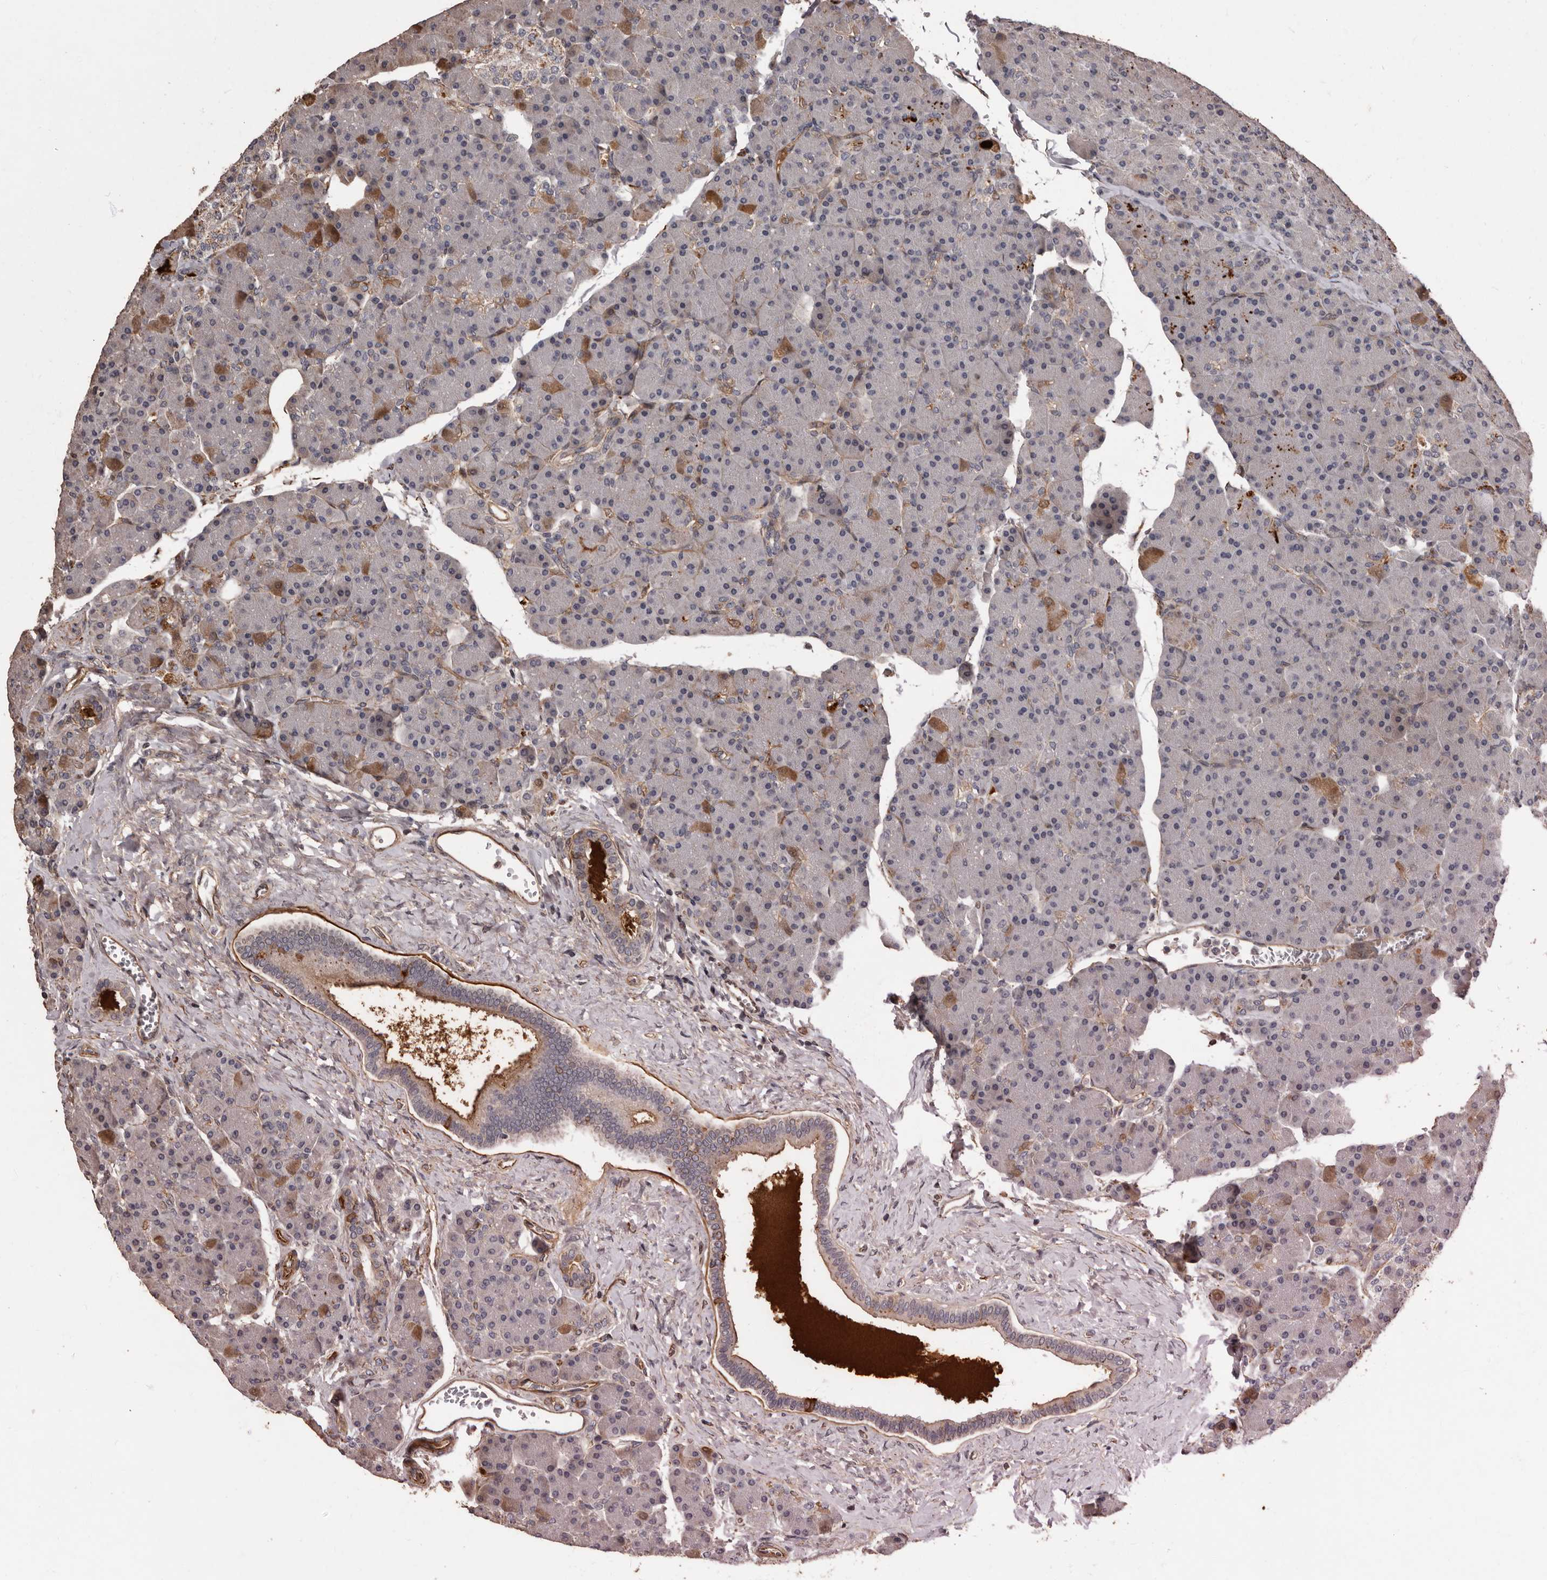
{"staining": {"intensity": "moderate", "quantity": "<25%", "location": "cytoplasmic/membranous"}, "tissue": "pancreas", "cell_type": "Exocrine glandular cells", "image_type": "normal", "snomed": [{"axis": "morphology", "description": "Normal tissue, NOS"}, {"axis": "topography", "description": "Pancreas"}], "caption": "Moderate cytoplasmic/membranous protein expression is identified in approximately <25% of exocrine glandular cells in pancreas.", "gene": "BRAT1", "patient": {"sex": "female", "age": 43}}